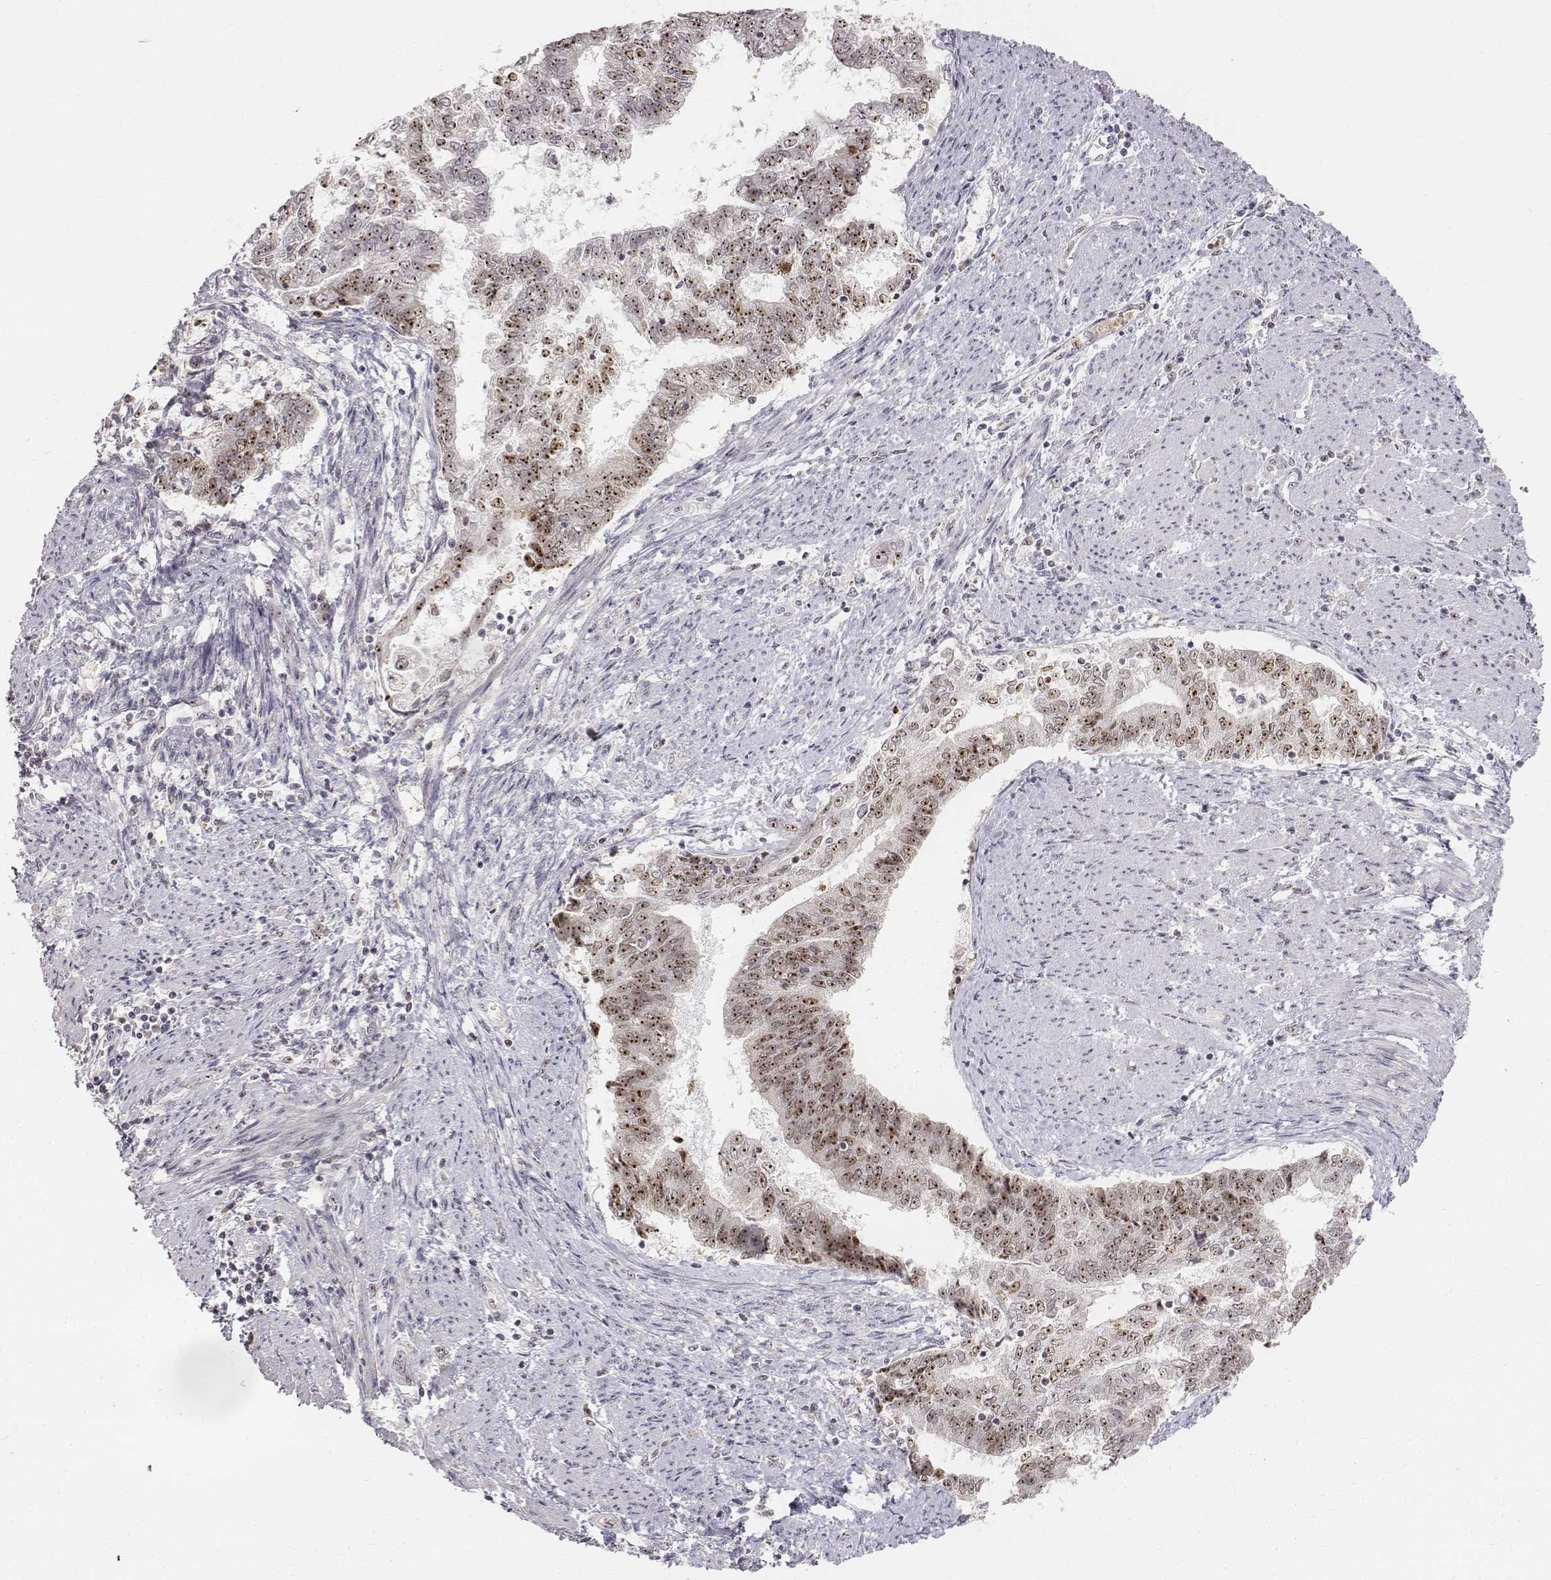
{"staining": {"intensity": "weak", "quantity": ">75%", "location": "nuclear"}, "tissue": "endometrial cancer", "cell_type": "Tumor cells", "image_type": "cancer", "snomed": [{"axis": "morphology", "description": "Adenocarcinoma, NOS"}, {"axis": "topography", "description": "Endometrium"}], "caption": "Immunohistochemical staining of endometrial cancer (adenocarcinoma) reveals low levels of weak nuclear staining in approximately >75% of tumor cells.", "gene": "PHF6", "patient": {"sex": "female", "age": 65}}